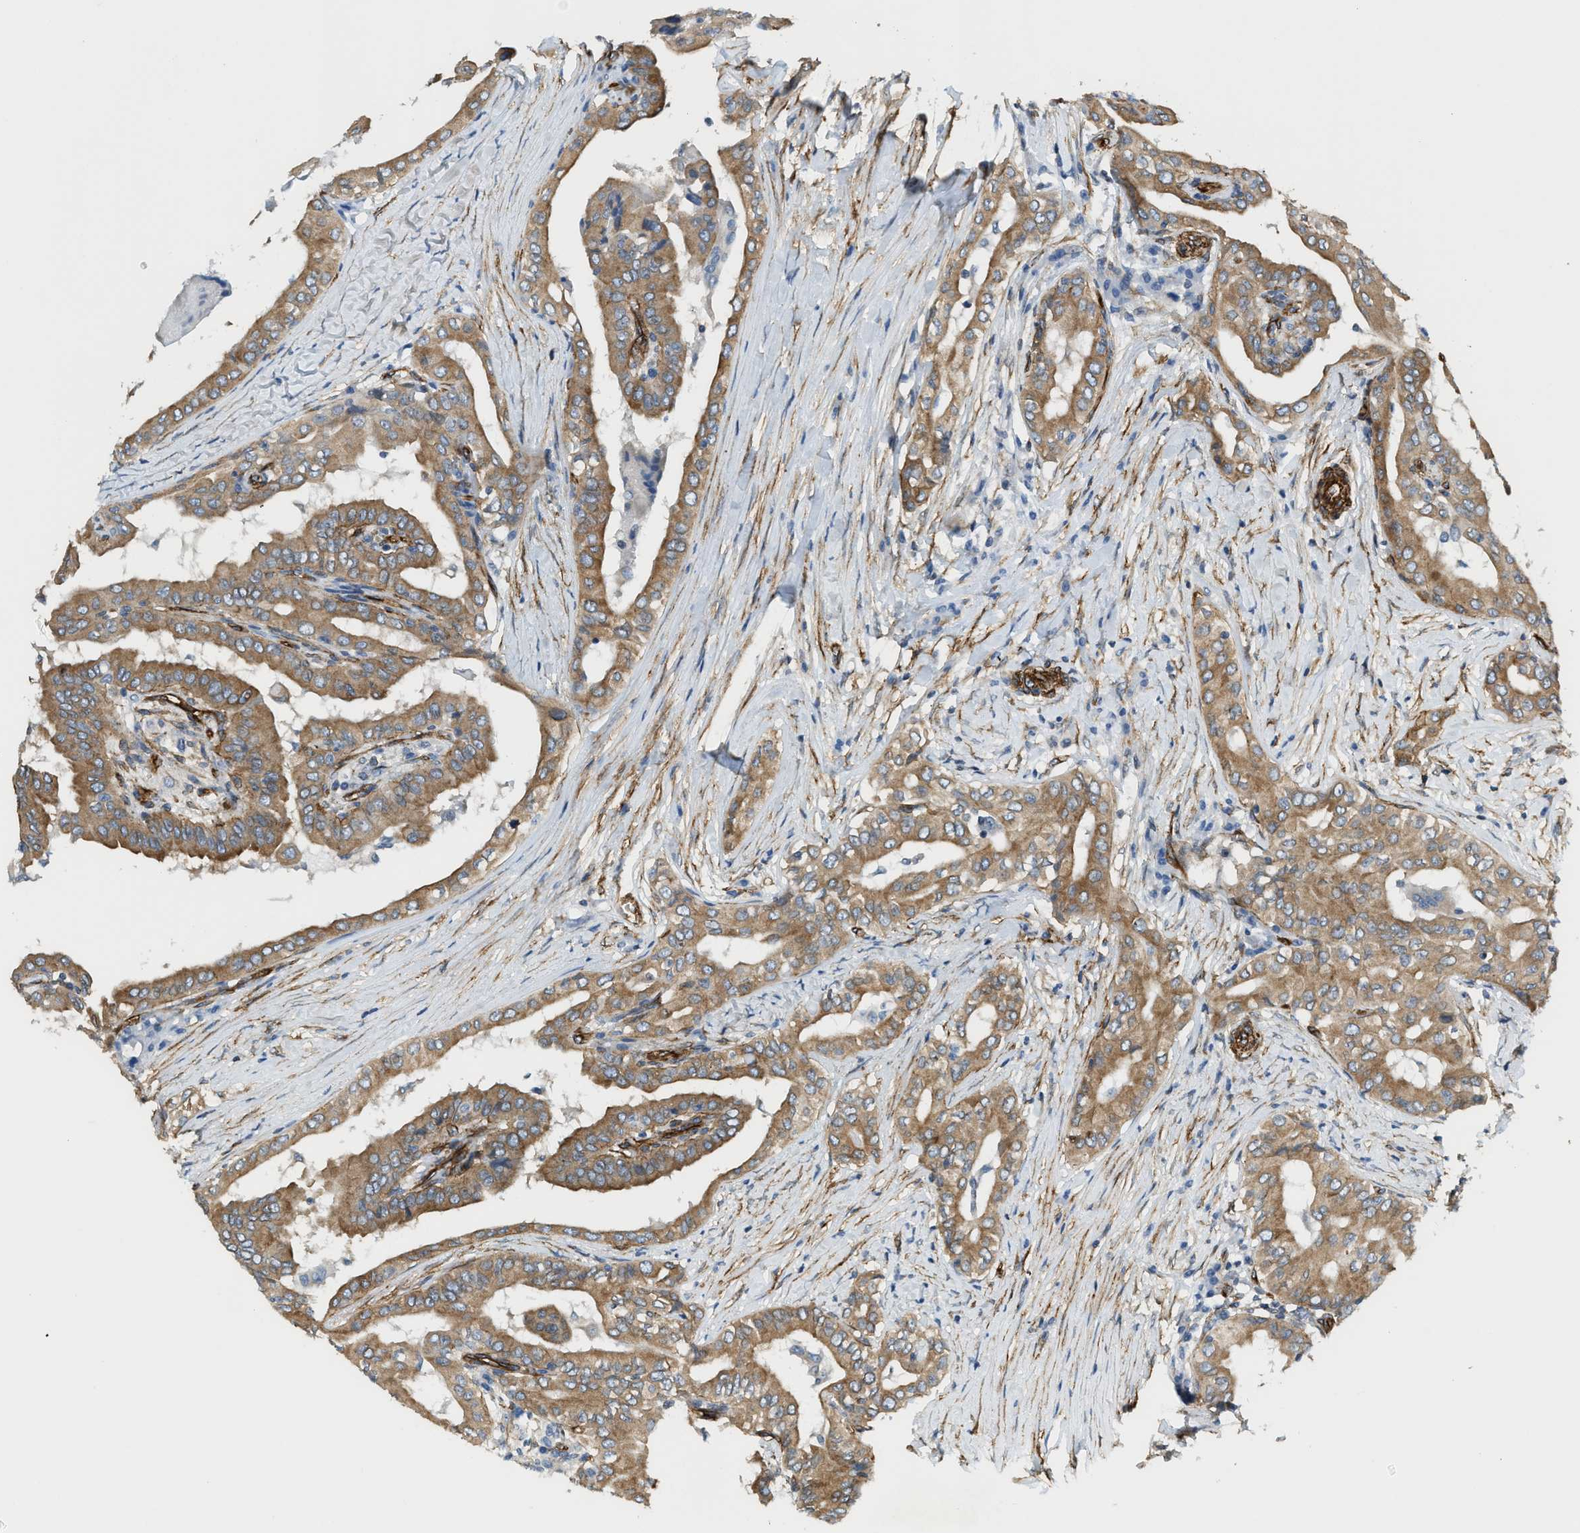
{"staining": {"intensity": "moderate", "quantity": ">75%", "location": "cytoplasmic/membranous"}, "tissue": "thyroid cancer", "cell_type": "Tumor cells", "image_type": "cancer", "snomed": [{"axis": "morphology", "description": "Papillary adenocarcinoma, NOS"}, {"axis": "topography", "description": "Thyroid gland"}], "caption": "Immunohistochemistry (IHC) of human papillary adenocarcinoma (thyroid) exhibits medium levels of moderate cytoplasmic/membranous positivity in approximately >75% of tumor cells. The protein is shown in brown color, while the nuclei are stained blue.", "gene": "TMEM43", "patient": {"sex": "male", "age": 33}}